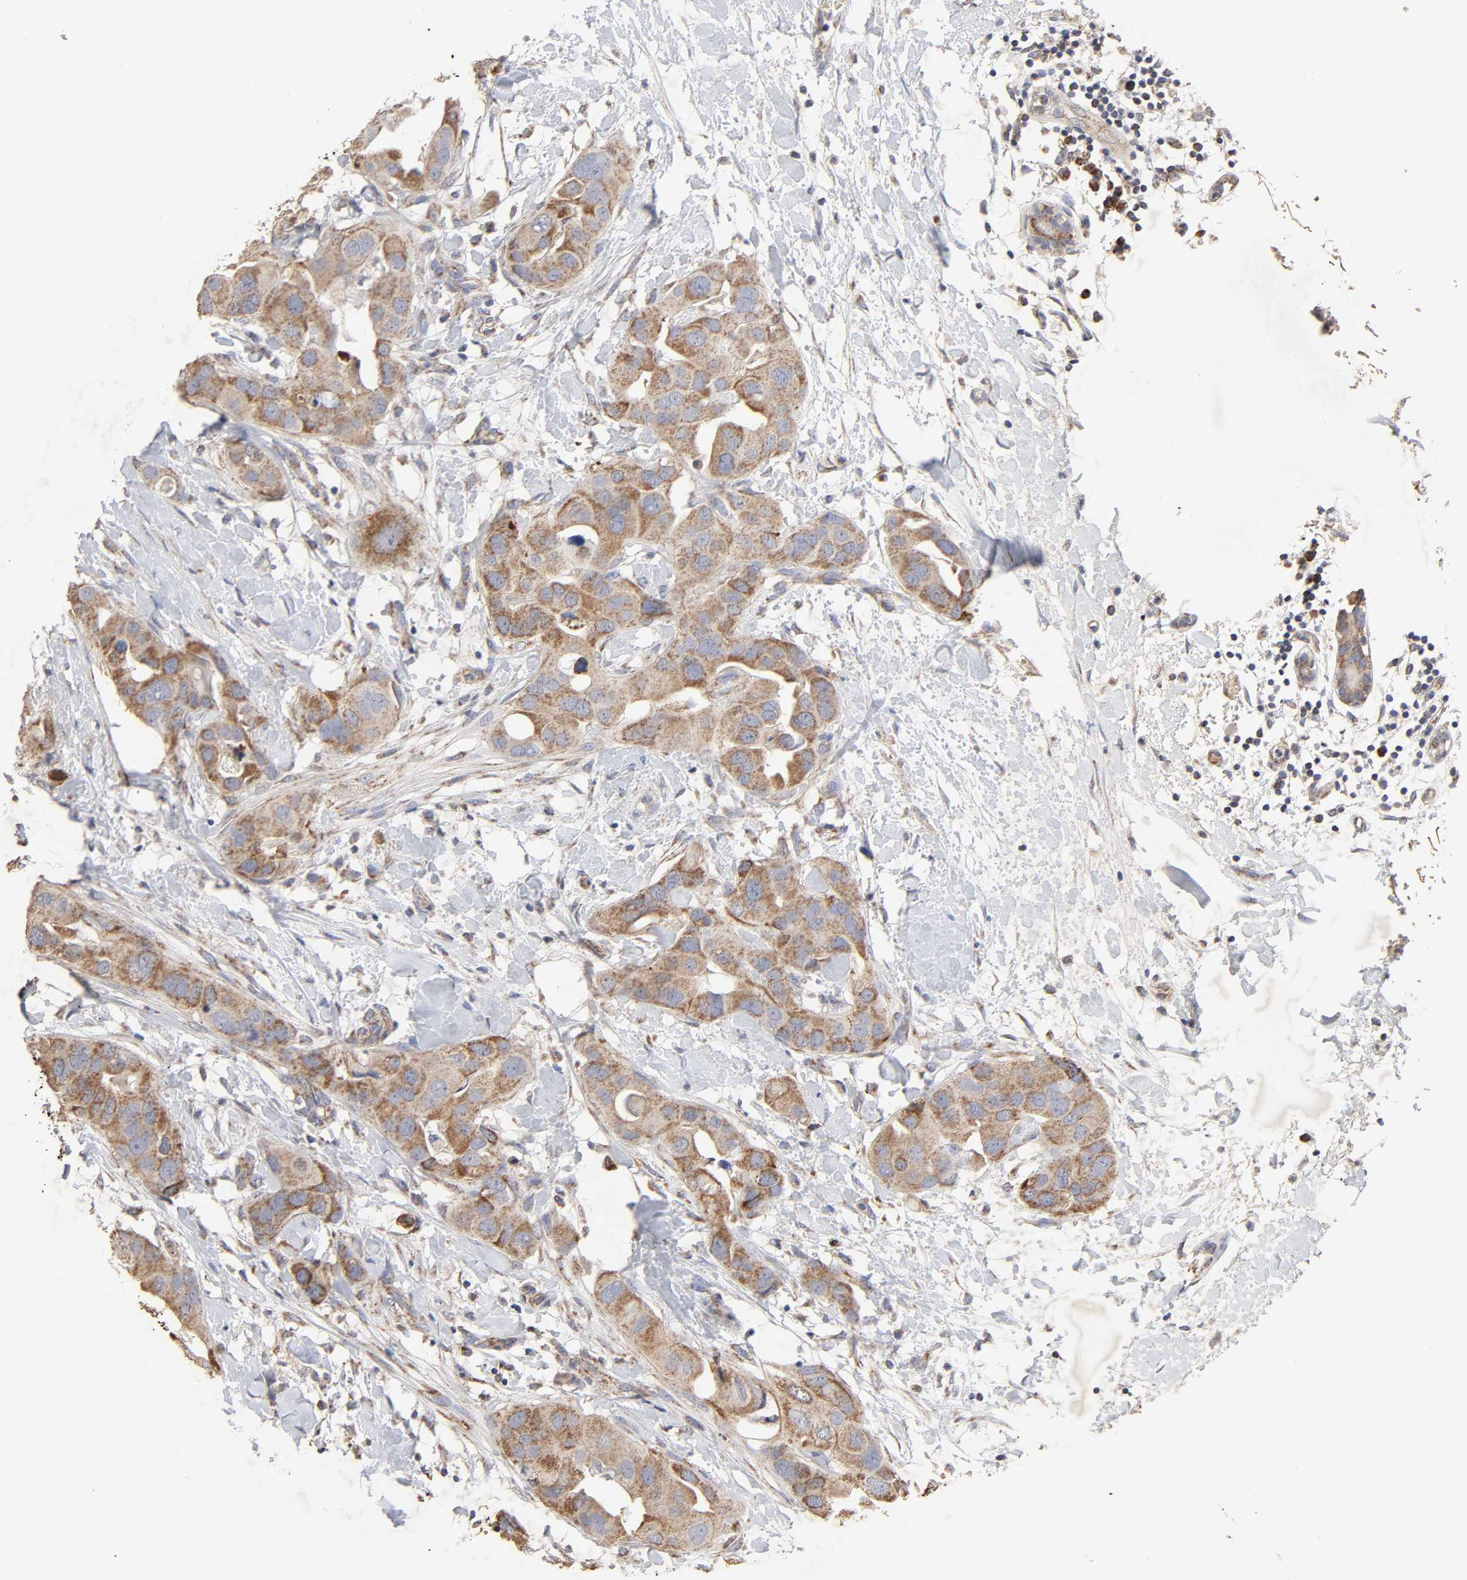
{"staining": {"intensity": "strong", "quantity": ">75%", "location": "cytoplasmic/membranous"}, "tissue": "breast cancer", "cell_type": "Tumor cells", "image_type": "cancer", "snomed": [{"axis": "morphology", "description": "Duct carcinoma"}, {"axis": "topography", "description": "Breast"}], "caption": "IHC (DAB (3,3'-diaminobenzidine)) staining of breast cancer (intraductal carcinoma) shows strong cytoplasmic/membranous protein staining in approximately >75% of tumor cells.", "gene": "CYCS", "patient": {"sex": "female", "age": 40}}